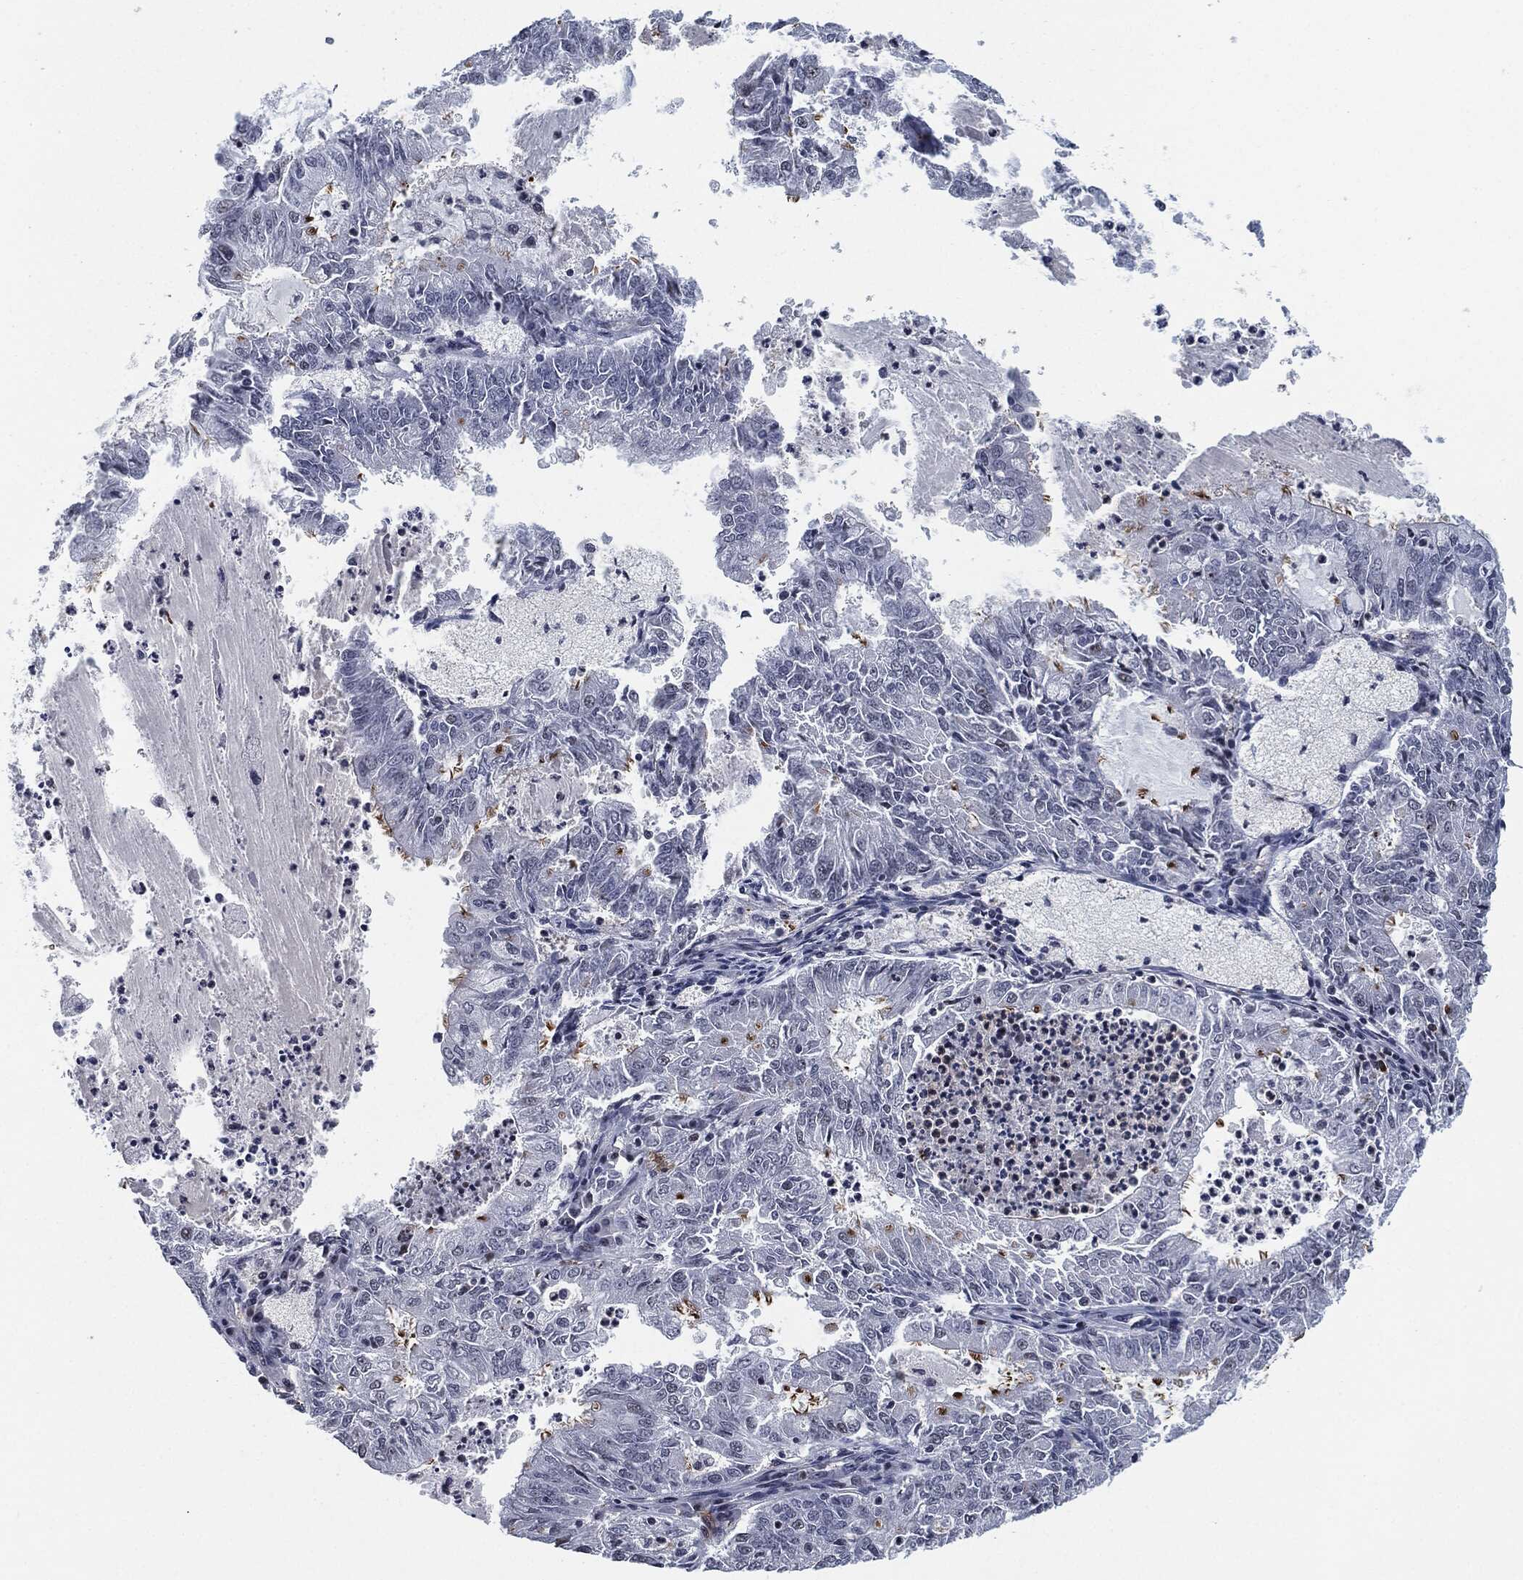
{"staining": {"intensity": "moderate", "quantity": "<25%", "location": "cytoplasmic/membranous"}, "tissue": "endometrial cancer", "cell_type": "Tumor cells", "image_type": "cancer", "snomed": [{"axis": "morphology", "description": "Adenocarcinoma, NOS"}, {"axis": "topography", "description": "Endometrium"}], "caption": "Endometrial cancer (adenocarcinoma) stained for a protein displays moderate cytoplasmic/membranous positivity in tumor cells.", "gene": "AKT2", "patient": {"sex": "female", "age": 57}}